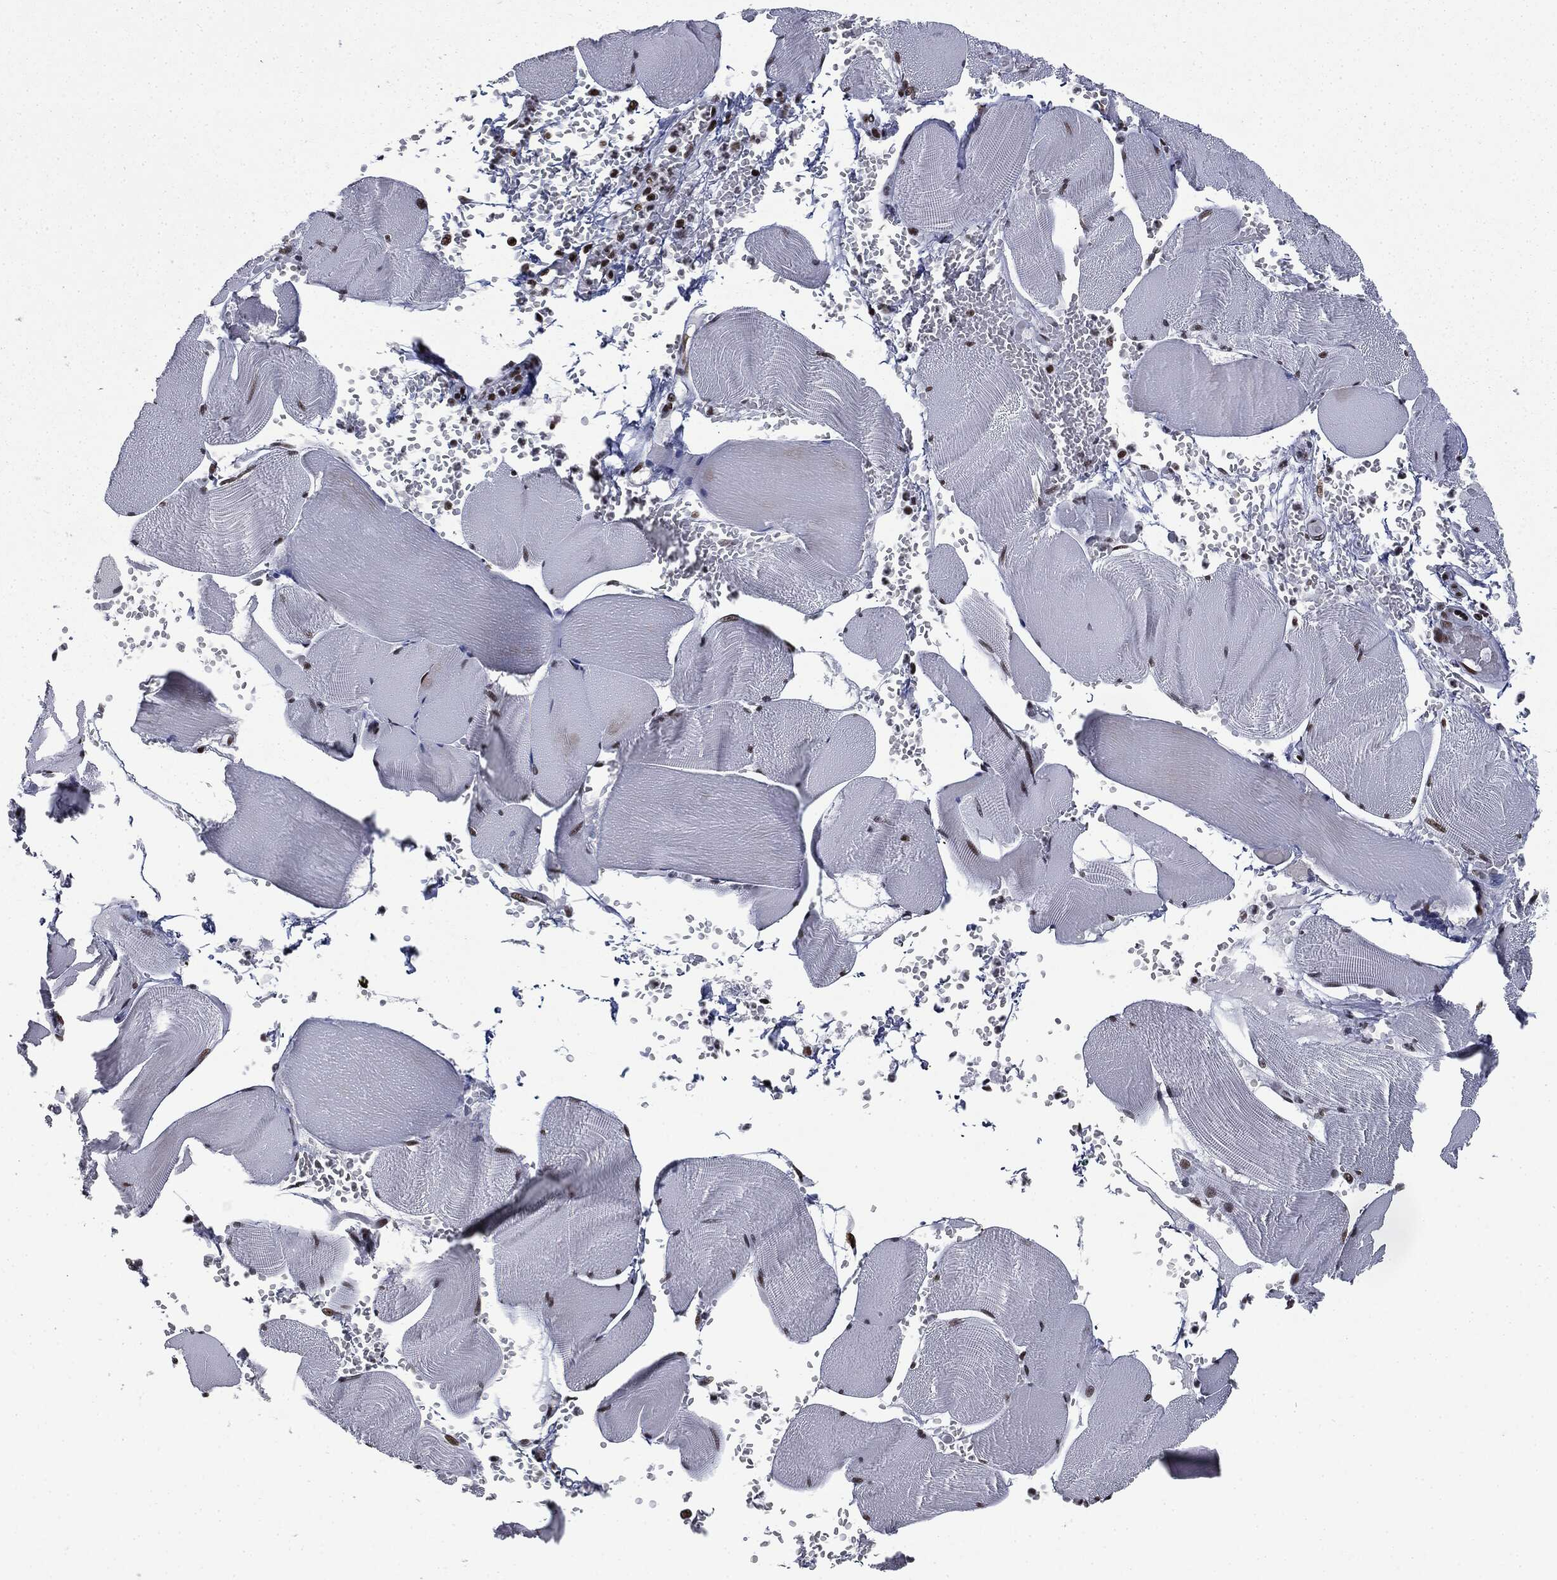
{"staining": {"intensity": "moderate", "quantity": "<25%", "location": "nuclear"}, "tissue": "skeletal muscle", "cell_type": "Myocytes", "image_type": "normal", "snomed": [{"axis": "morphology", "description": "Normal tissue, NOS"}, {"axis": "topography", "description": "Skeletal muscle"}], "caption": "DAB (3,3'-diaminobenzidine) immunohistochemical staining of normal human skeletal muscle demonstrates moderate nuclear protein expression in about <25% of myocytes.", "gene": "MSH2", "patient": {"sex": "male", "age": 56}}